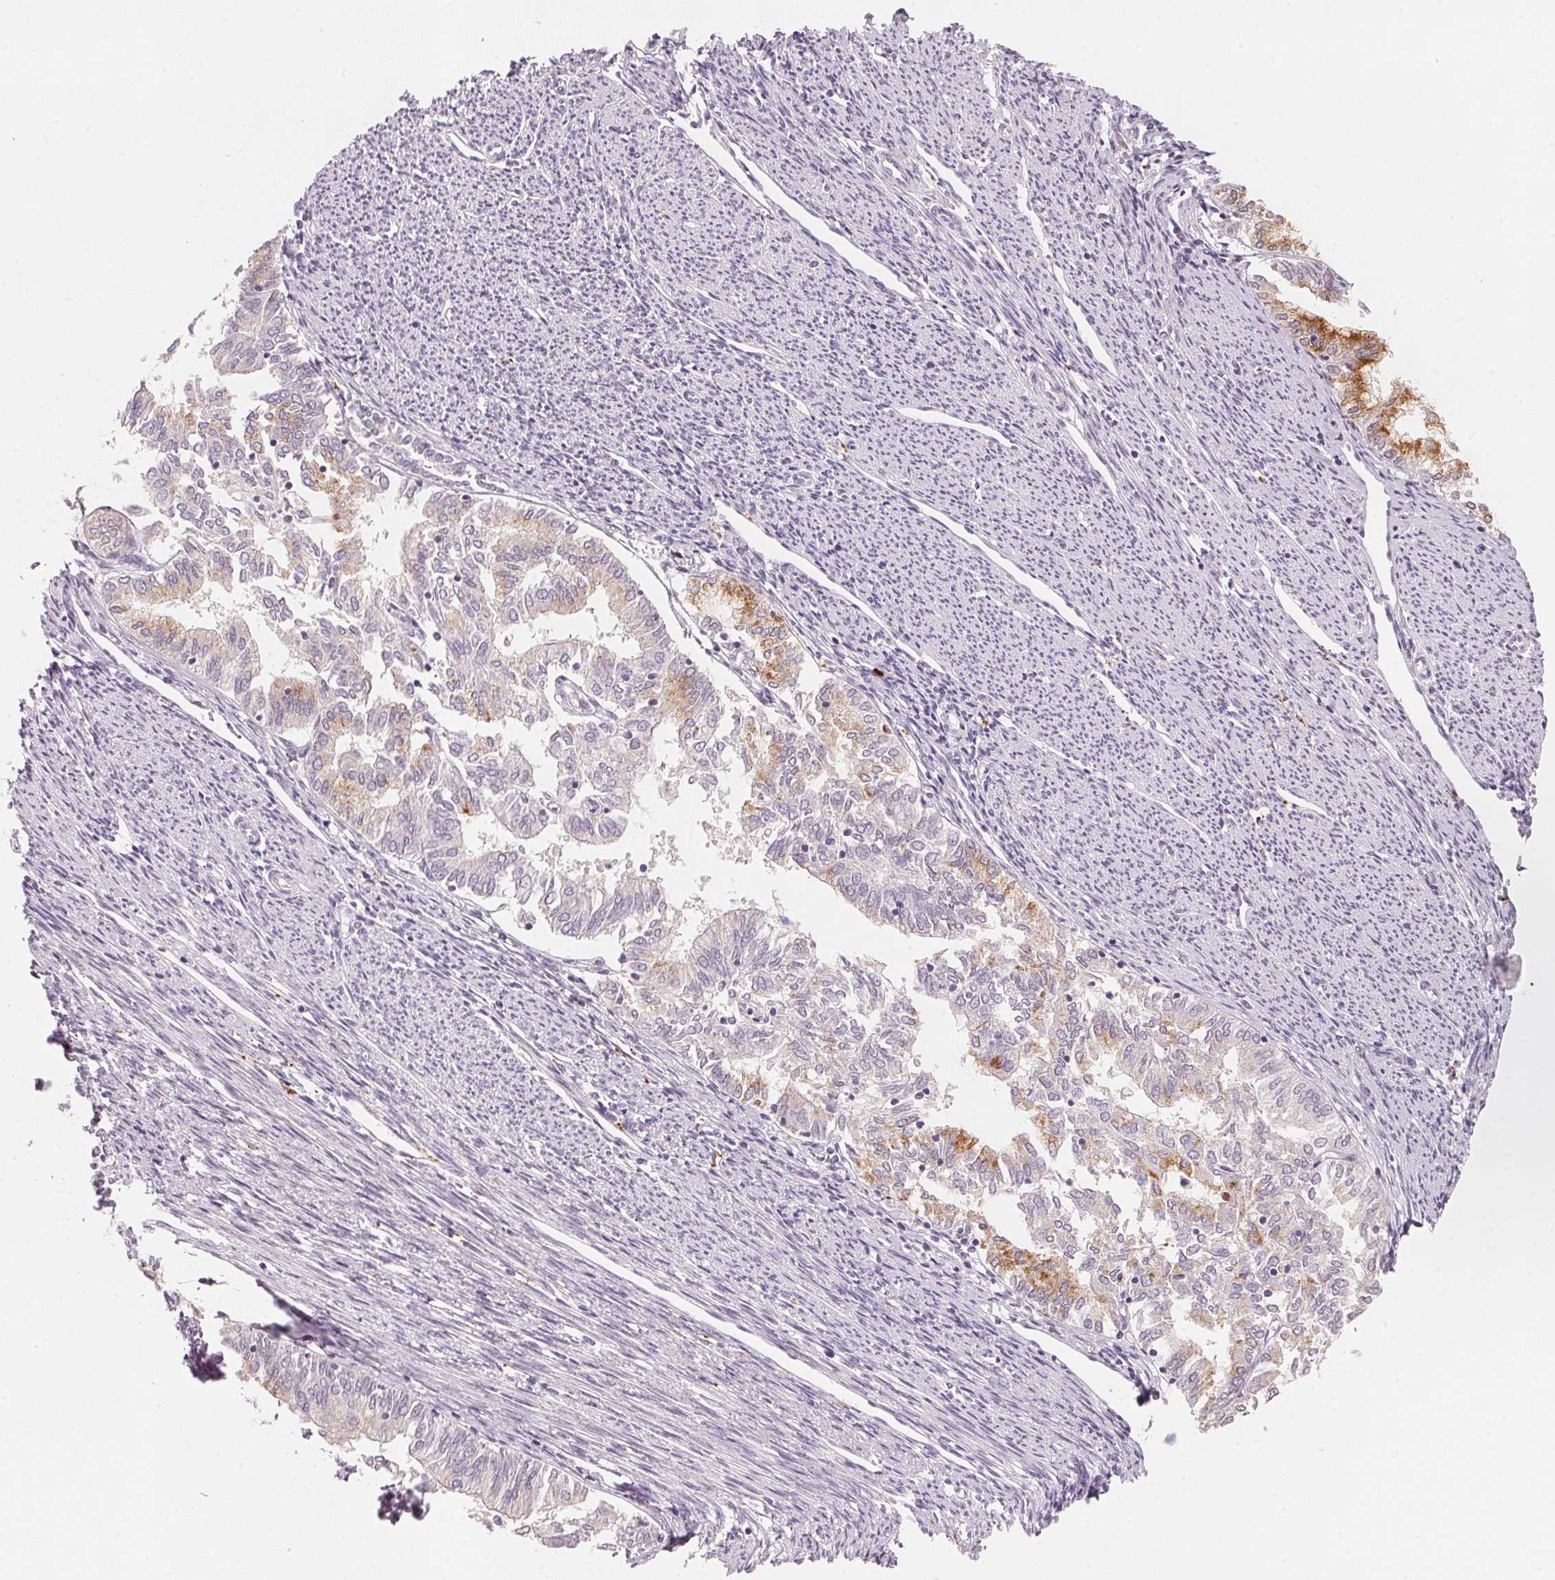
{"staining": {"intensity": "moderate", "quantity": "25%-75%", "location": "cytoplasmic/membranous"}, "tissue": "endometrial cancer", "cell_type": "Tumor cells", "image_type": "cancer", "snomed": [{"axis": "morphology", "description": "Adenocarcinoma, NOS"}, {"axis": "topography", "description": "Endometrium"}], "caption": "Immunohistochemistry (IHC) (DAB) staining of human endometrial adenocarcinoma demonstrates moderate cytoplasmic/membranous protein staining in approximately 25%-75% of tumor cells. Nuclei are stained in blue.", "gene": "TREH", "patient": {"sex": "female", "age": 79}}